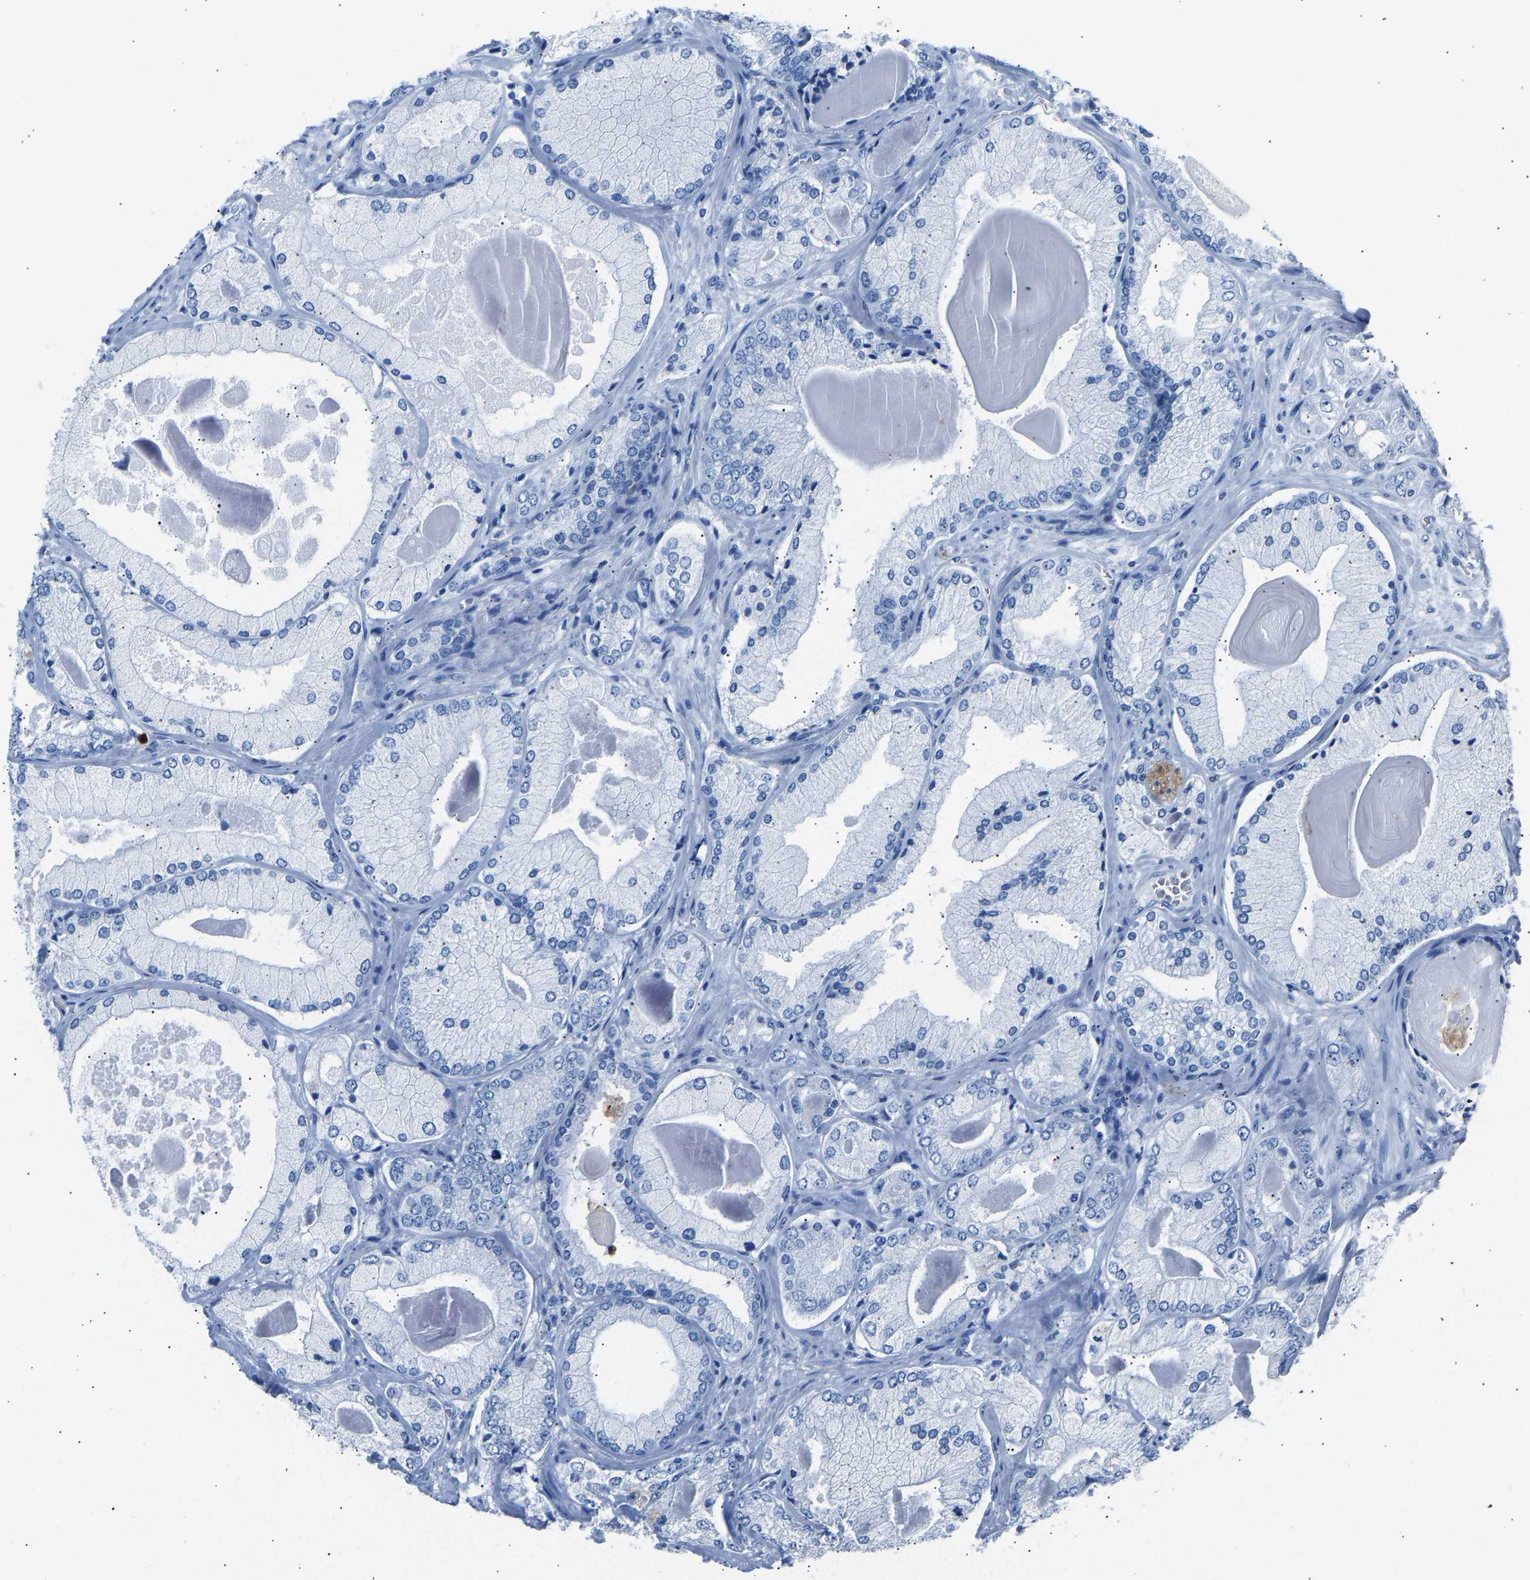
{"staining": {"intensity": "negative", "quantity": "none", "location": "none"}, "tissue": "prostate cancer", "cell_type": "Tumor cells", "image_type": "cancer", "snomed": [{"axis": "morphology", "description": "Adenocarcinoma, Low grade"}, {"axis": "topography", "description": "Prostate"}], "caption": "Prostate cancer stained for a protein using immunohistochemistry (IHC) displays no expression tumor cells.", "gene": "S100P", "patient": {"sex": "male", "age": 65}}